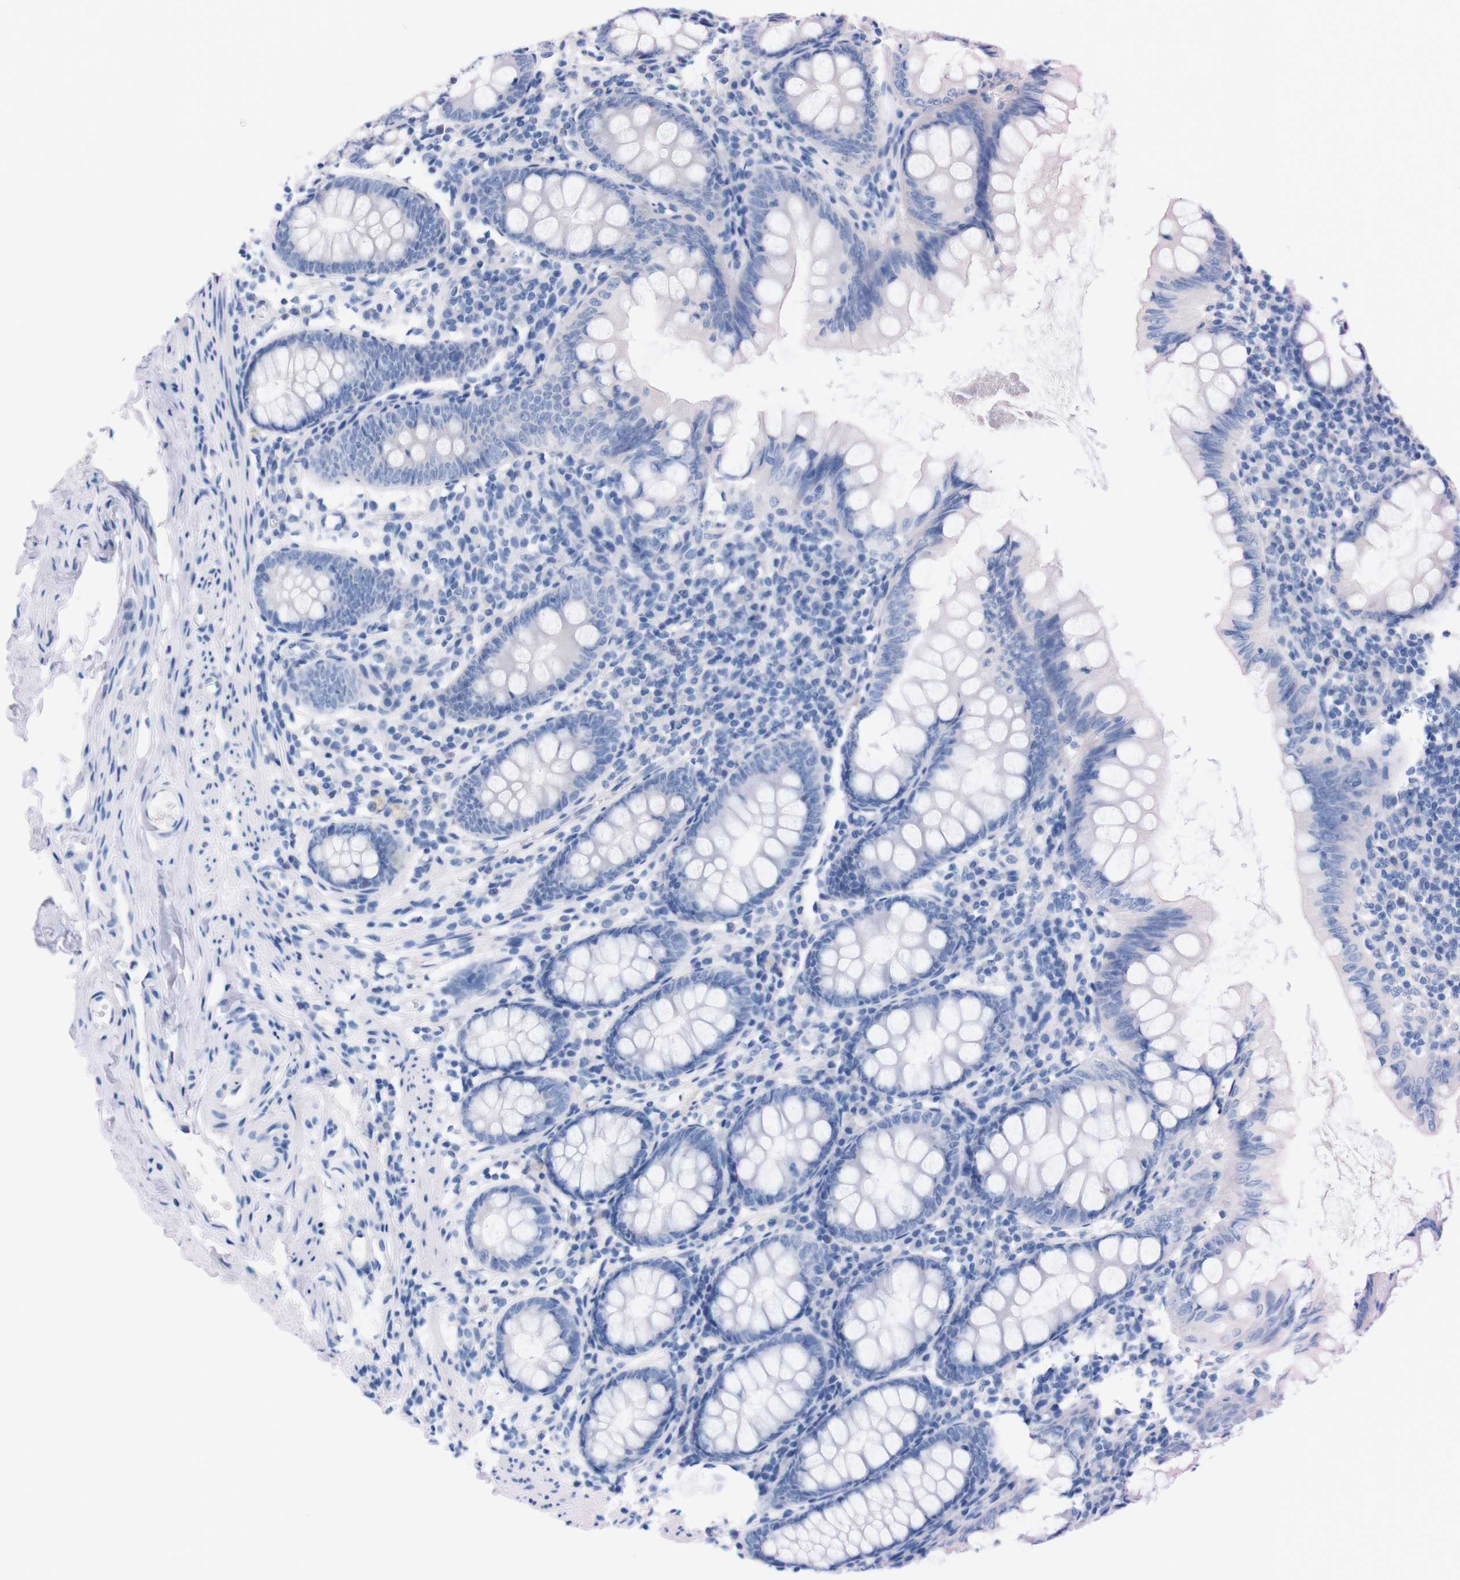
{"staining": {"intensity": "negative", "quantity": "none", "location": "none"}, "tissue": "appendix", "cell_type": "Glandular cells", "image_type": "normal", "snomed": [{"axis": "morphology", "description": "Normal tissue, NOS"}, {"axis": "topography", "description": "Appendix"}], "caption": "A high-resolution image shows IHC staining of unremarkable appendix, which exhibits no significant expression in glandular cells. Brightfield microscopy of immunohistochemistry stained with DAB (brown) and hematoxylin (blue), captured at high magnification.", "gene": "TMEM243", "patient": {"sex": "female", "age": 77}}